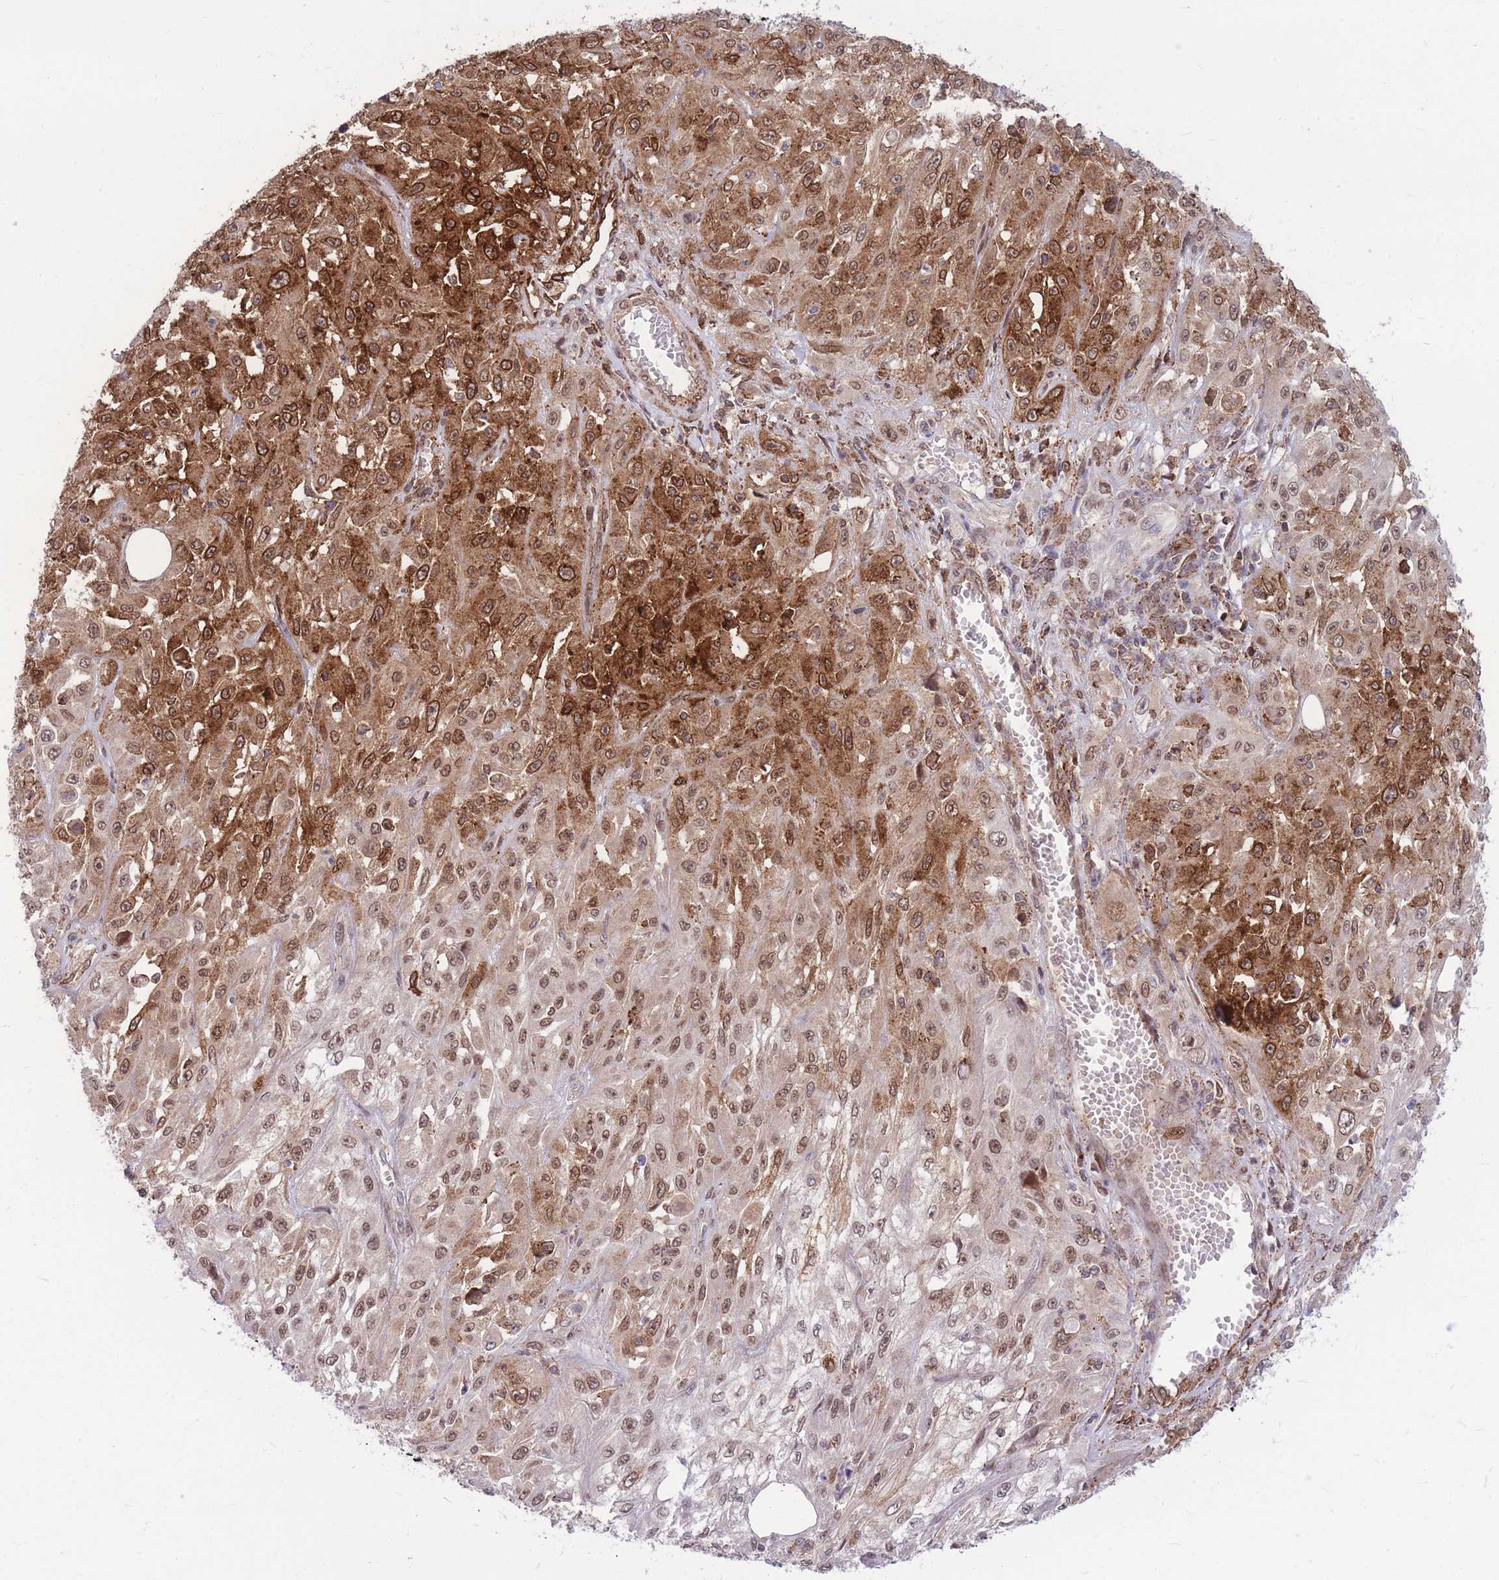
{"staining": {"intensity": "strong", "quantity": "25%-75%", "location": "cytoplasmic/membranous,nuclear"}, "tissue": "skin cancer", "cell_type": "Tumor cells", "image_type": "cancer", "snomed": [{"axis": "morphology", "description": "Squamous cell carcinoma, NOS"}, {"axis": "morphology", "description": "Squamous cell carcinoma, metastatic, NOS"}, {"axis": "topography", "description": "Skin"}, {"axis": "topography", "description": "Lymph node"}], "caption": "Immunohistochemical staining of skin squamous cell carcinoma displays high levels of strong cytoplasmic/membranous and nuclear protein expression in approximately 25%-75% of tumor cells.", "gene": "TCF20", "patient": {"sex": "male", "age": 75}}